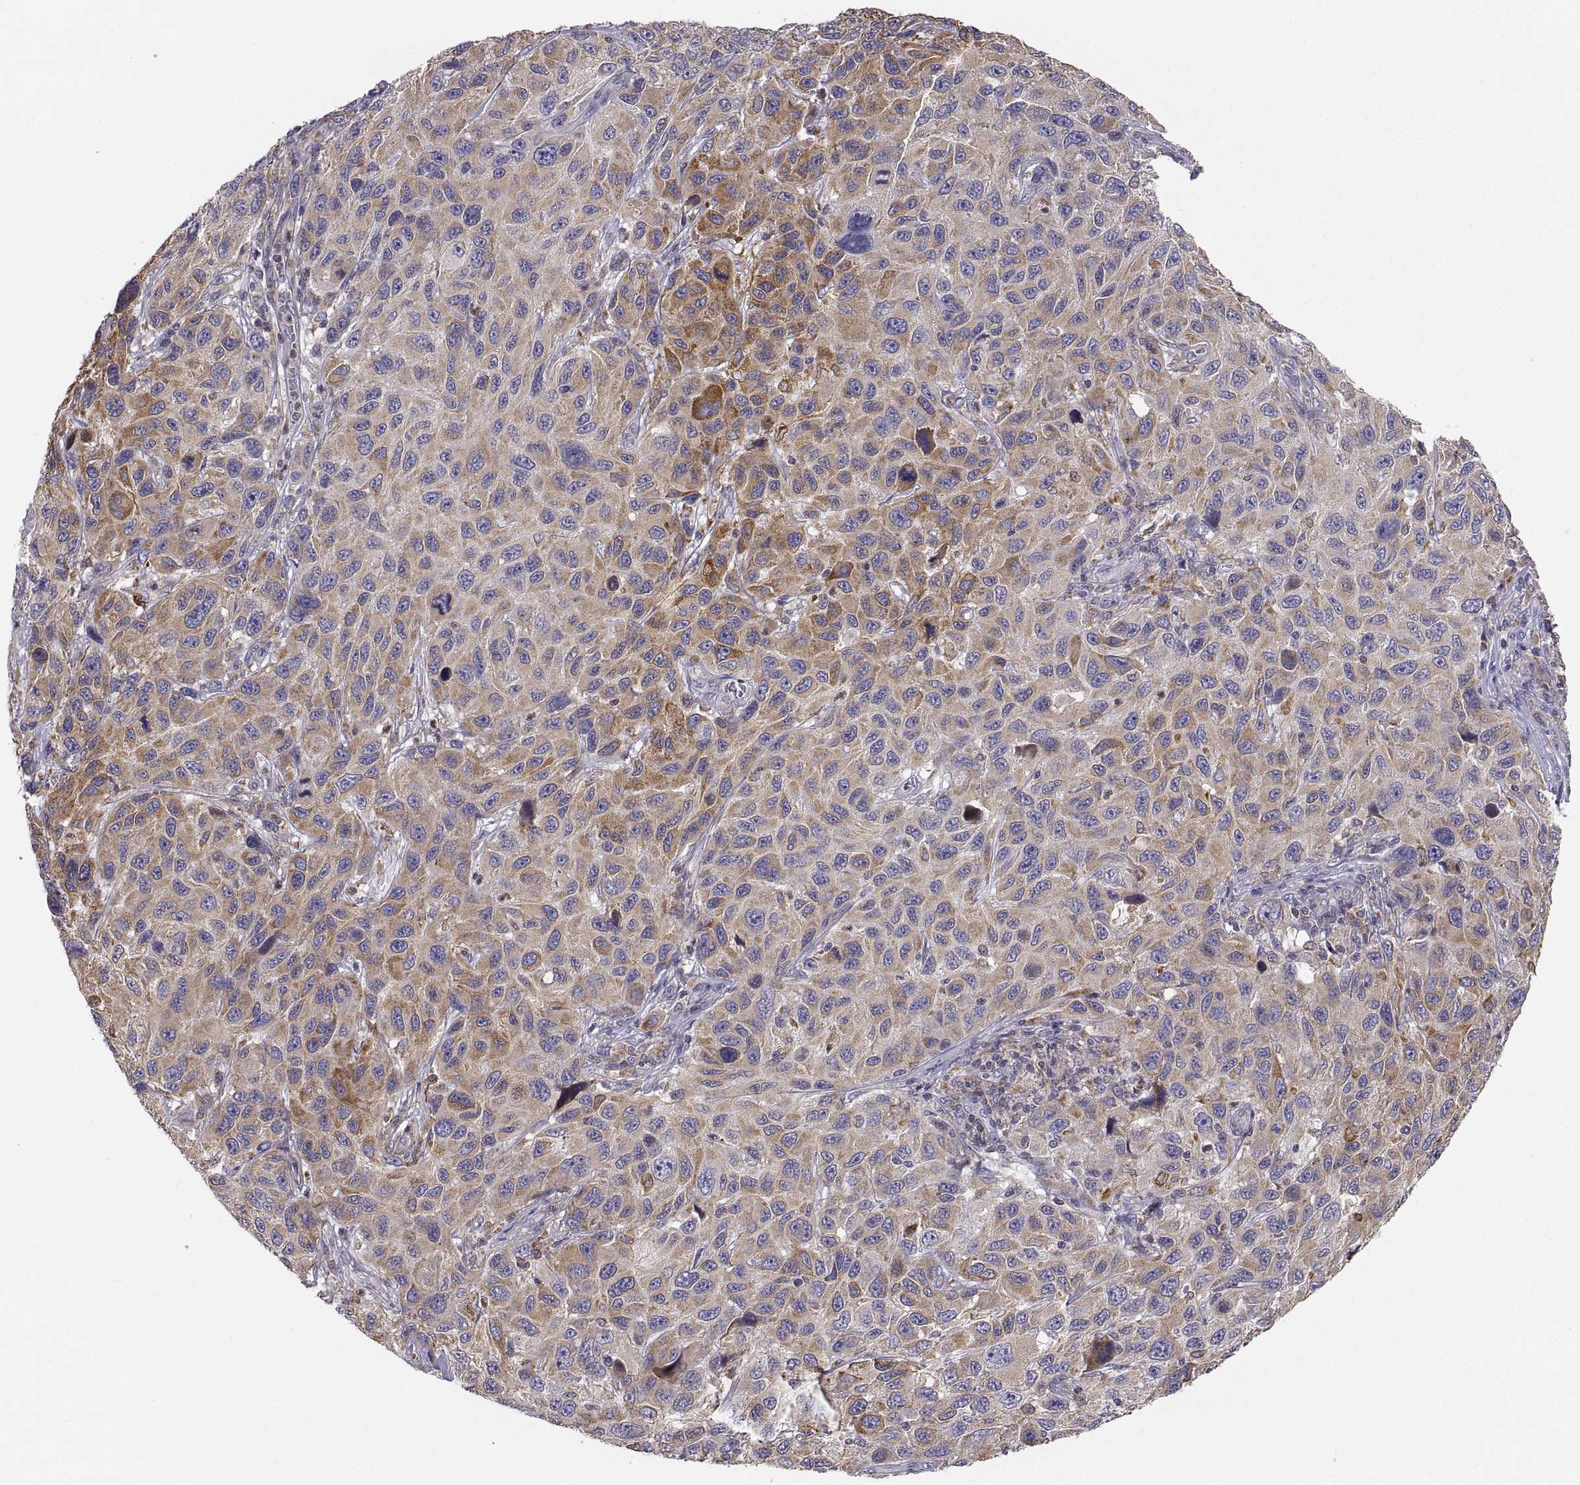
{"staining": {"intensity": "moderate", "quantity": "25%-75%", "location": "cytoplasmic/membranous"}, "tissue": "melanoma", "cell_type": "Tumor cells", "image_type": "cancer", "snomed": [{"axis": "morphology", "description": "Malignant melanoma, NOS"}, {"axis": "topography", "description": "Skin"}], "caption": "Immunohistochemistry (IHC) of melanoma exhibits medium levels of moderate cytoplasmic/membranous expression in about 25%-75% of tumor cells.", "gene": "ERO1A", "patient": {"sex": "male", "age": 53}}